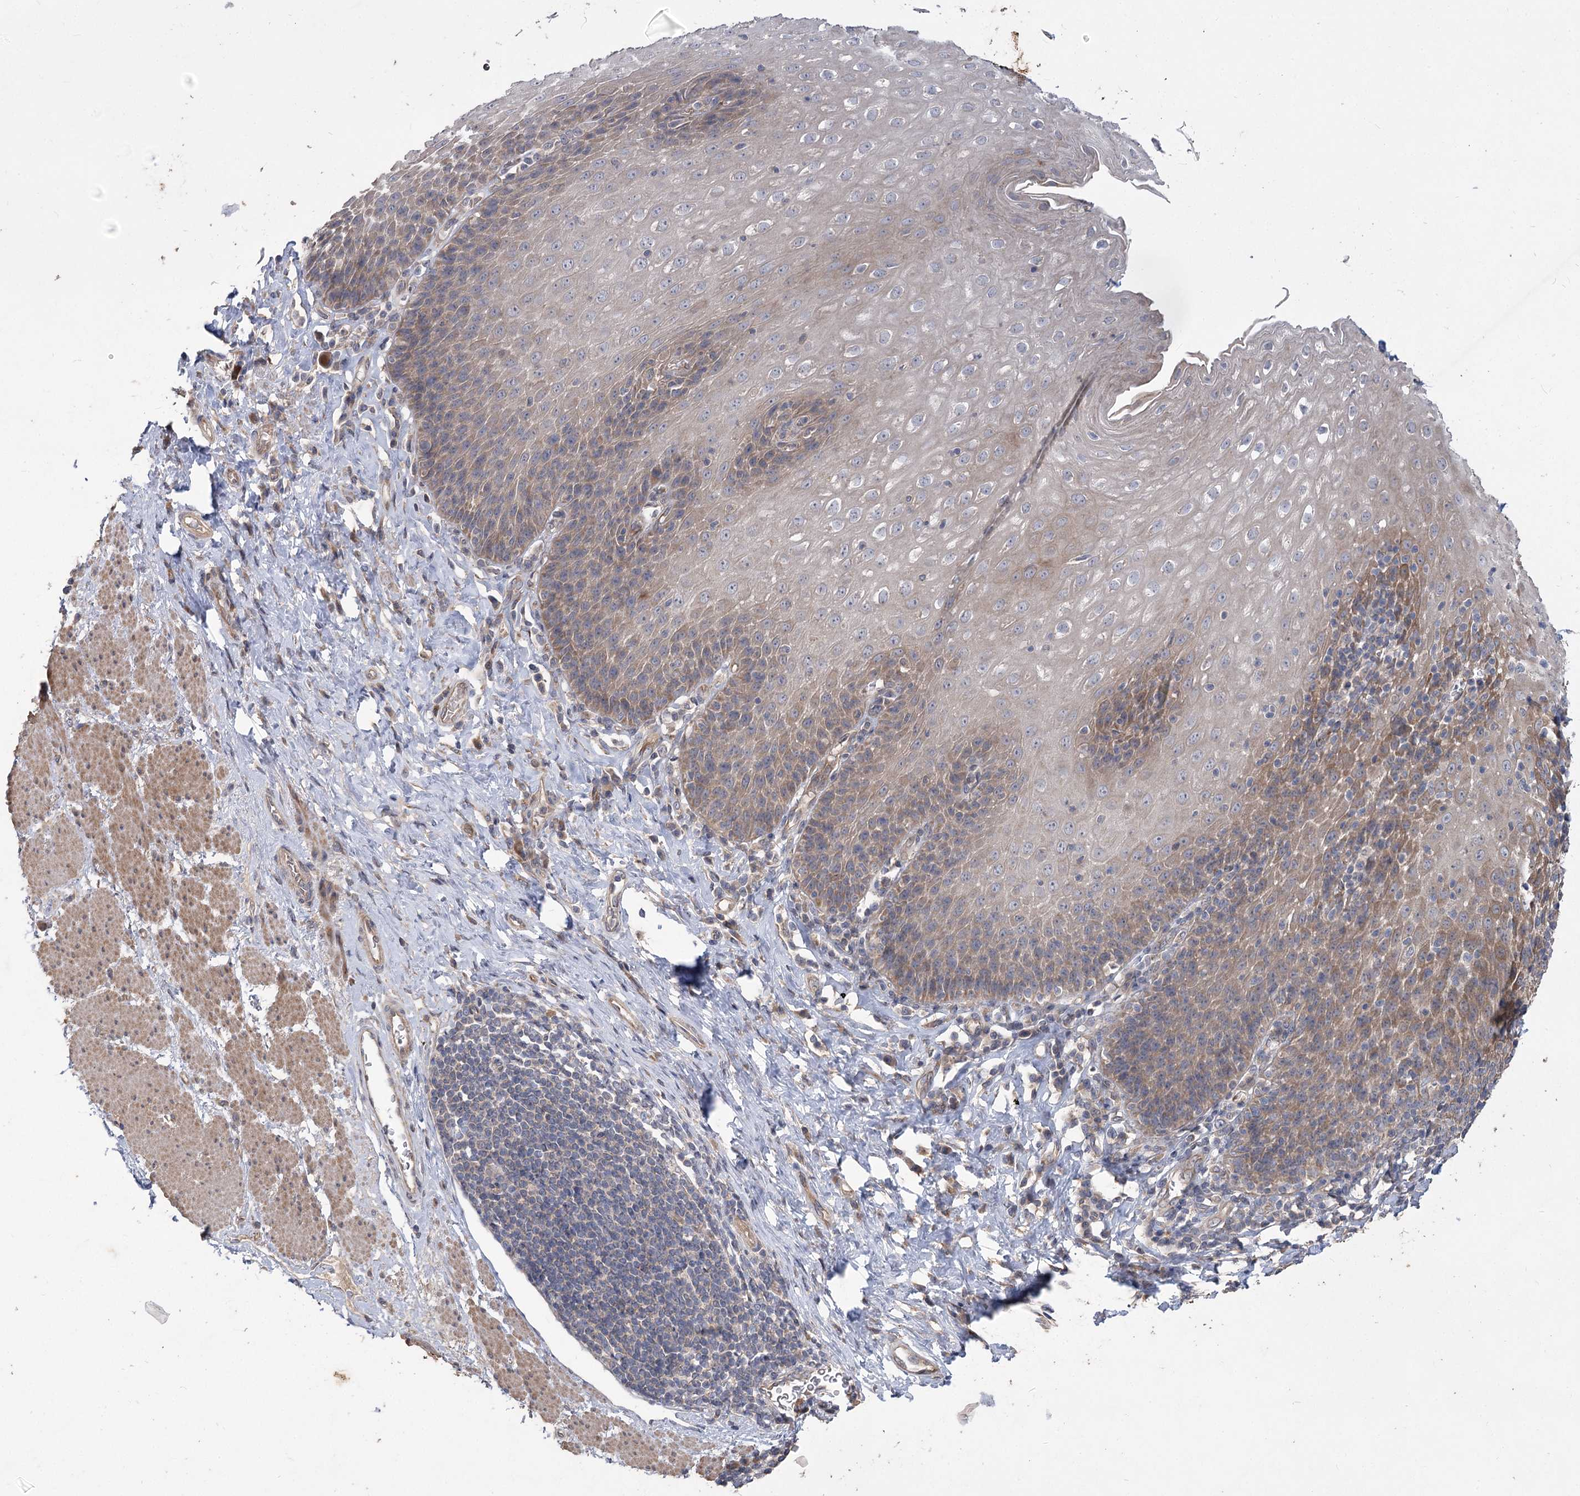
{"staining": {"intensity": "weak", "quantity": "25%-75%", "location": "cytoplasmic/membranous"}, "tissue": "esophagus", "cell_type": "Squamous epithelial cells", "image_type": "normal", "snomed": [{"axis": "morphology", "description": "Normal tissue, NOS"}, {"axis": "topography", "description": "Esophagus"}], "caption": "Immunohistochemistry (IHC) photomicrograph of normal human esophagus stained for a protein (brown), which displays low levels of weak cytoplasmic/membranous staining in approximately 25%-75% of squamous epithelial cells.", "gene": "RIN2", "patient": {"sex": "female", "age": 61}}